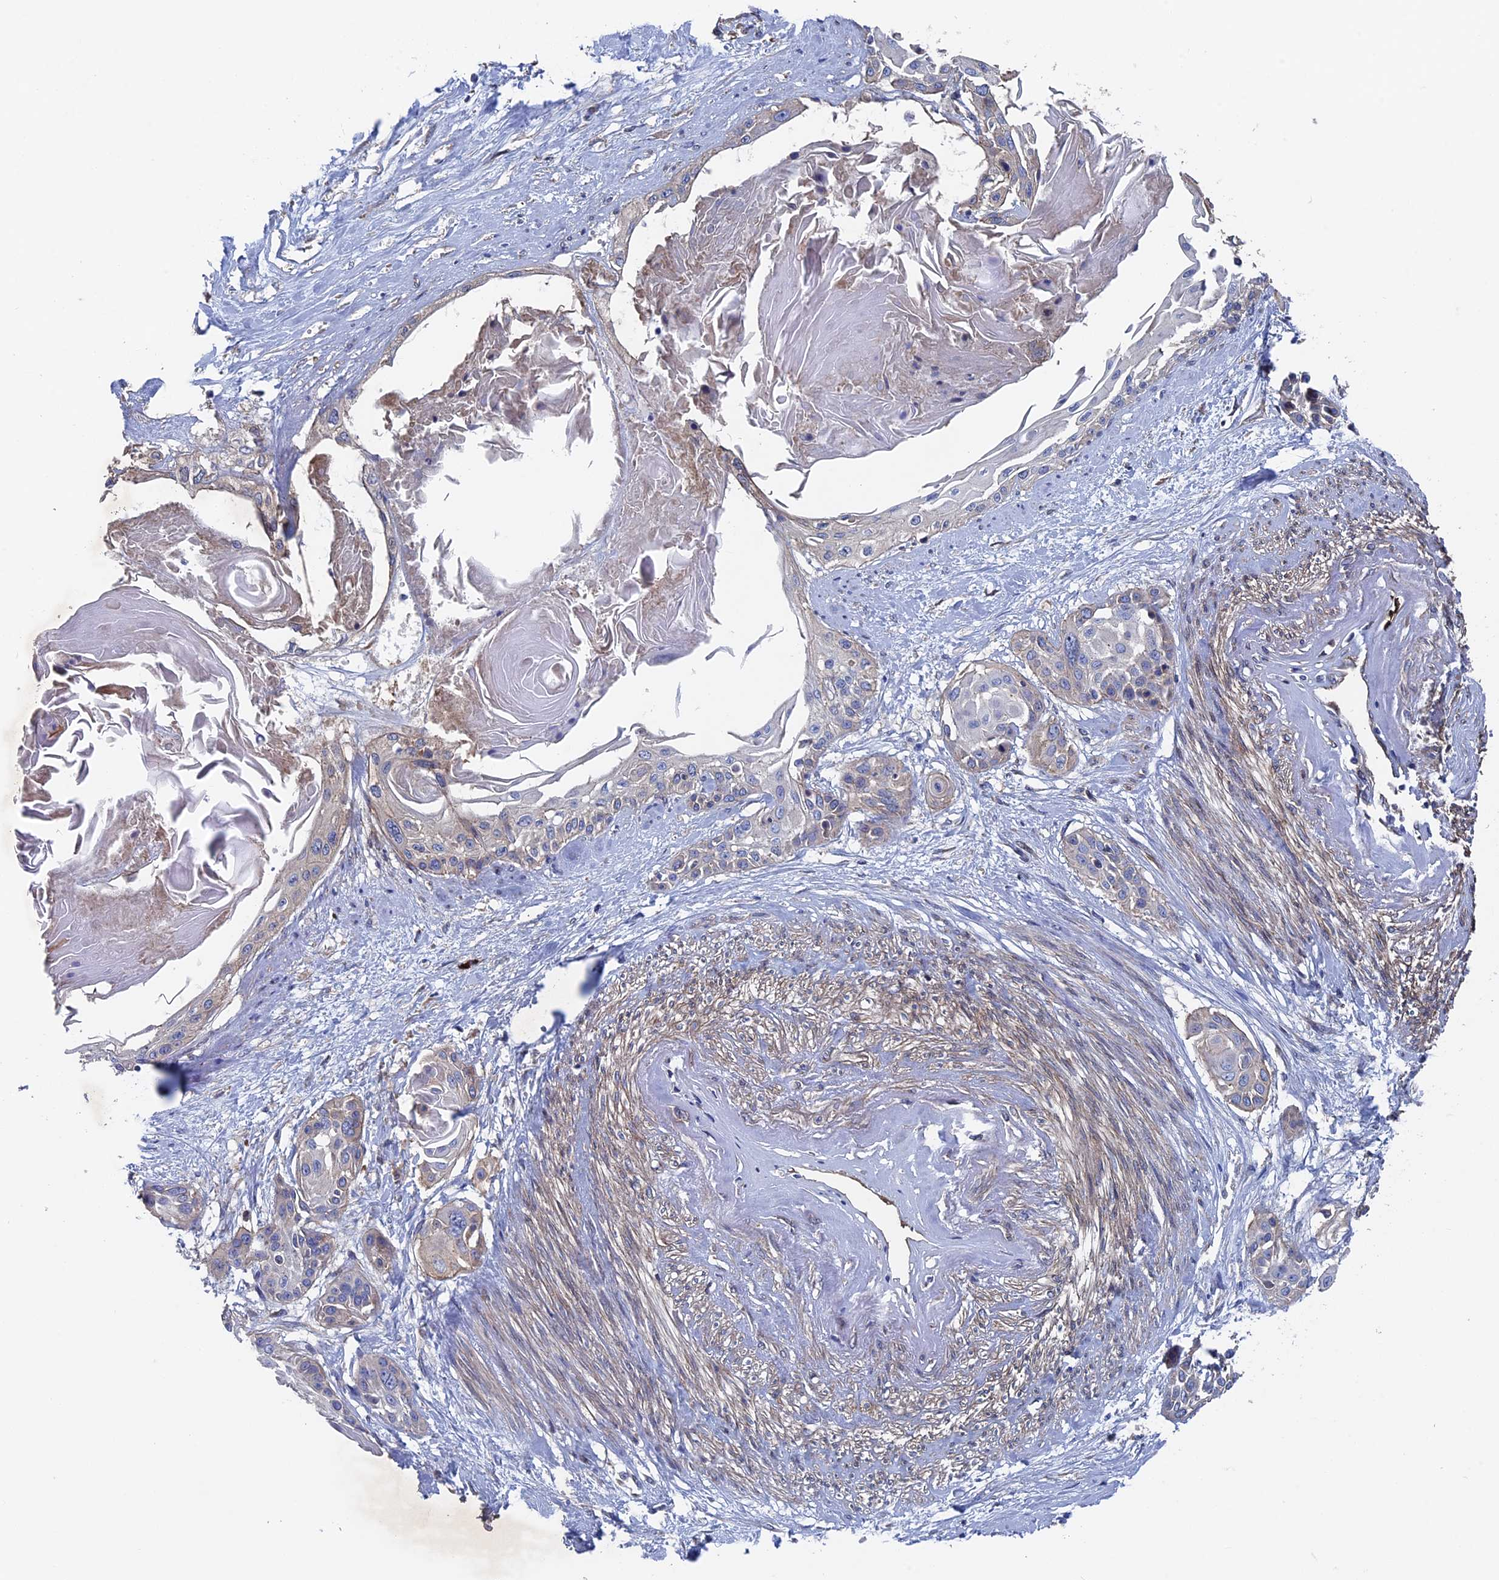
{"staining": {"intensity": "negative", "quantity": "none", "location": "none"}, "tissue": "cervical cancer", "cell_type": "Tumor cells", "image_type": "cancer", "snomed": [{"axis": "morphology", "description": "Squamous cell carcinoma, NOS"}, {"axis": "topography", "description": "Cervix"}], "caption": "DAB (3,3'-diaminobenzidine) immunohistochemical staining of cervical cancer (squamous cell carcinoma) reveals no significant expression in tumor cells. The staining is performed using DAB brown chromogen with nuclei counter-stained in using hematoxylin.", "gene": "RPUSD1", "patient": {"sex": "female", "age": 57}}